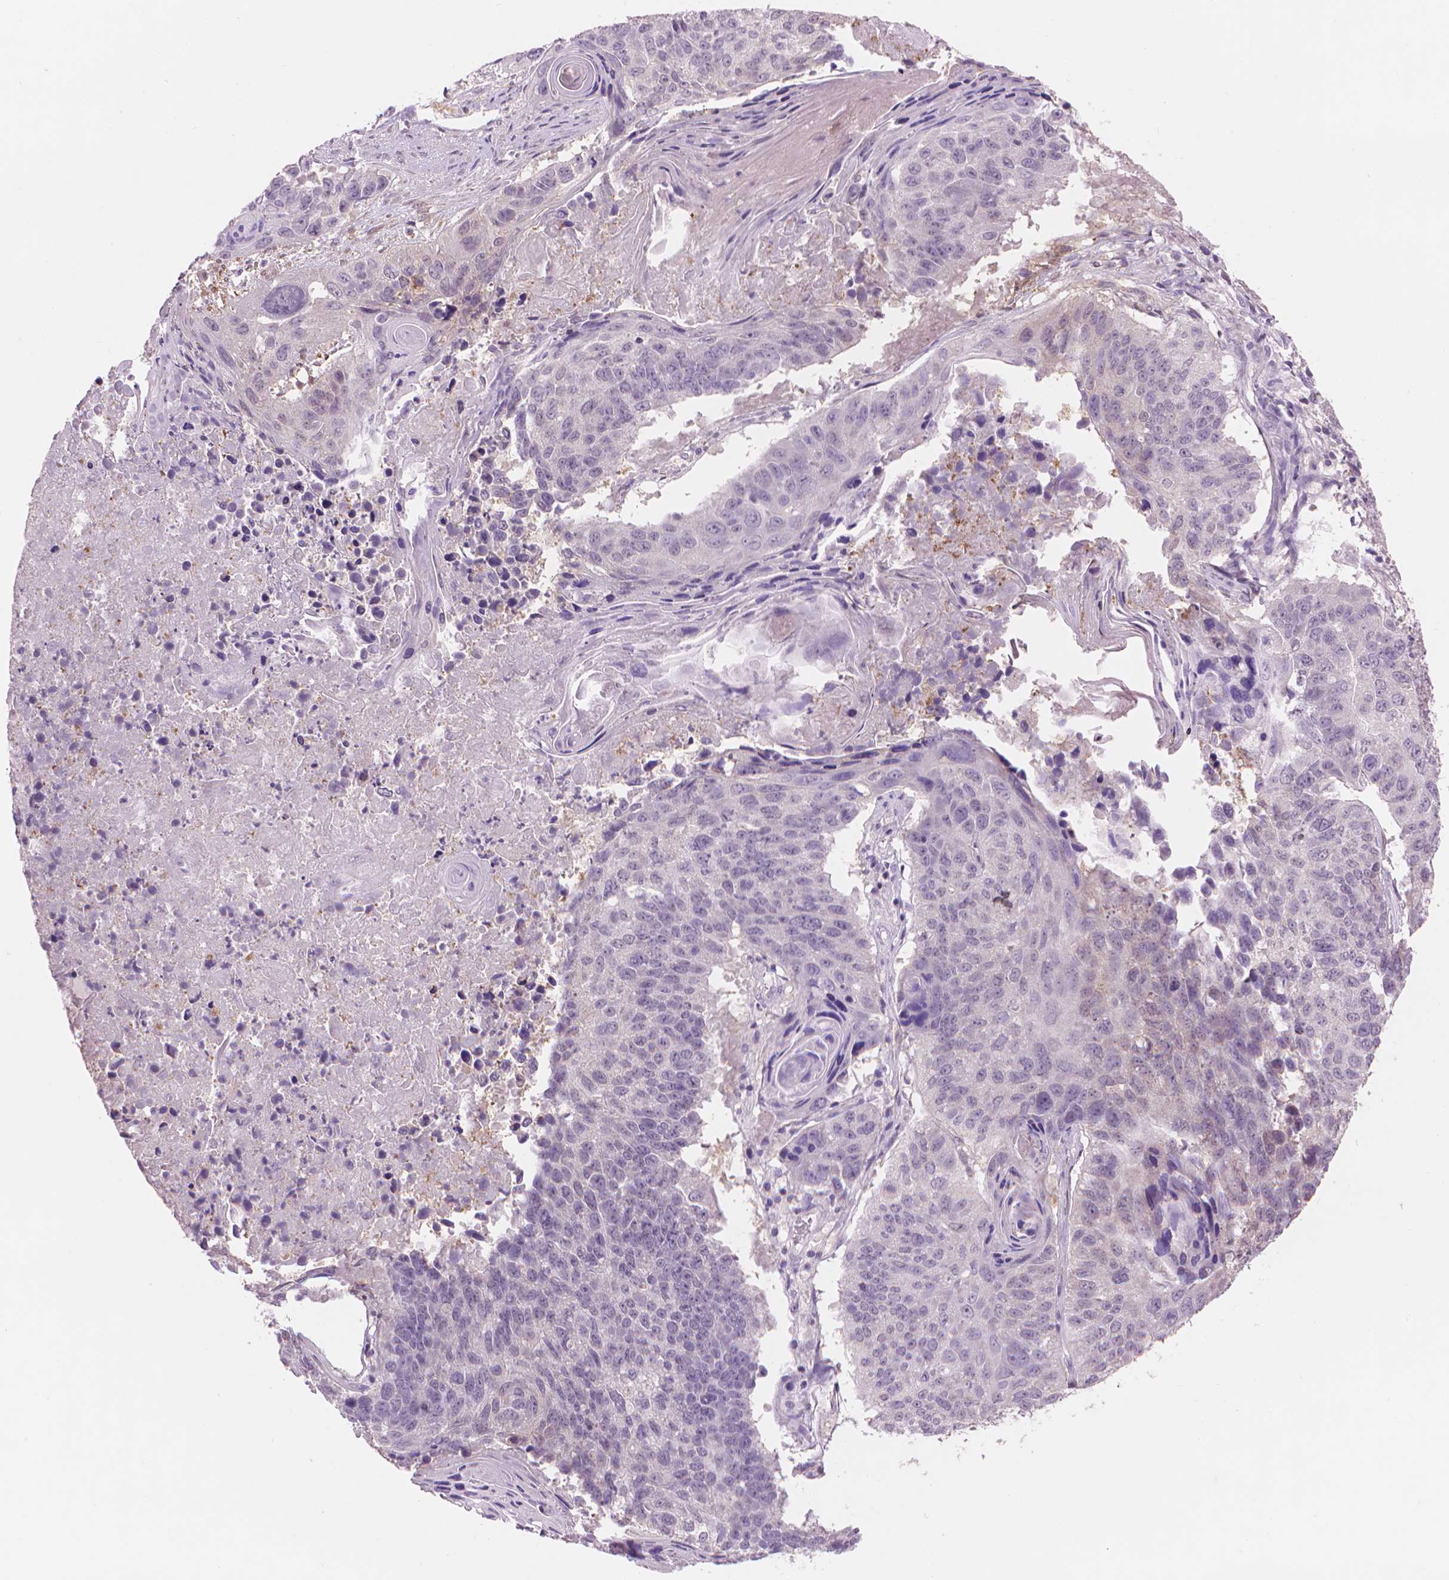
{"staining": {"intensity": "negative", "quantity": "none", "location": "none"}, "tissue": "lung cancer", "cell_type": "Tumor cells", "image_type": "cancer", "snomed": [{"axis": "morphology", "description": "Squamous cell carcinoma, NOS"}, {"axis": "topography", "description": "Lung"}], "caption": "IHC micrograph of human lung cancer stained for a protein (brown), which shows no positivity in tumor cells. (DAB immunohistochemistry (IHC) visualized using brightfield microscopy, high magnification).", "gene": "ENO2", "patient": {"sex": "male", "age": 73}}